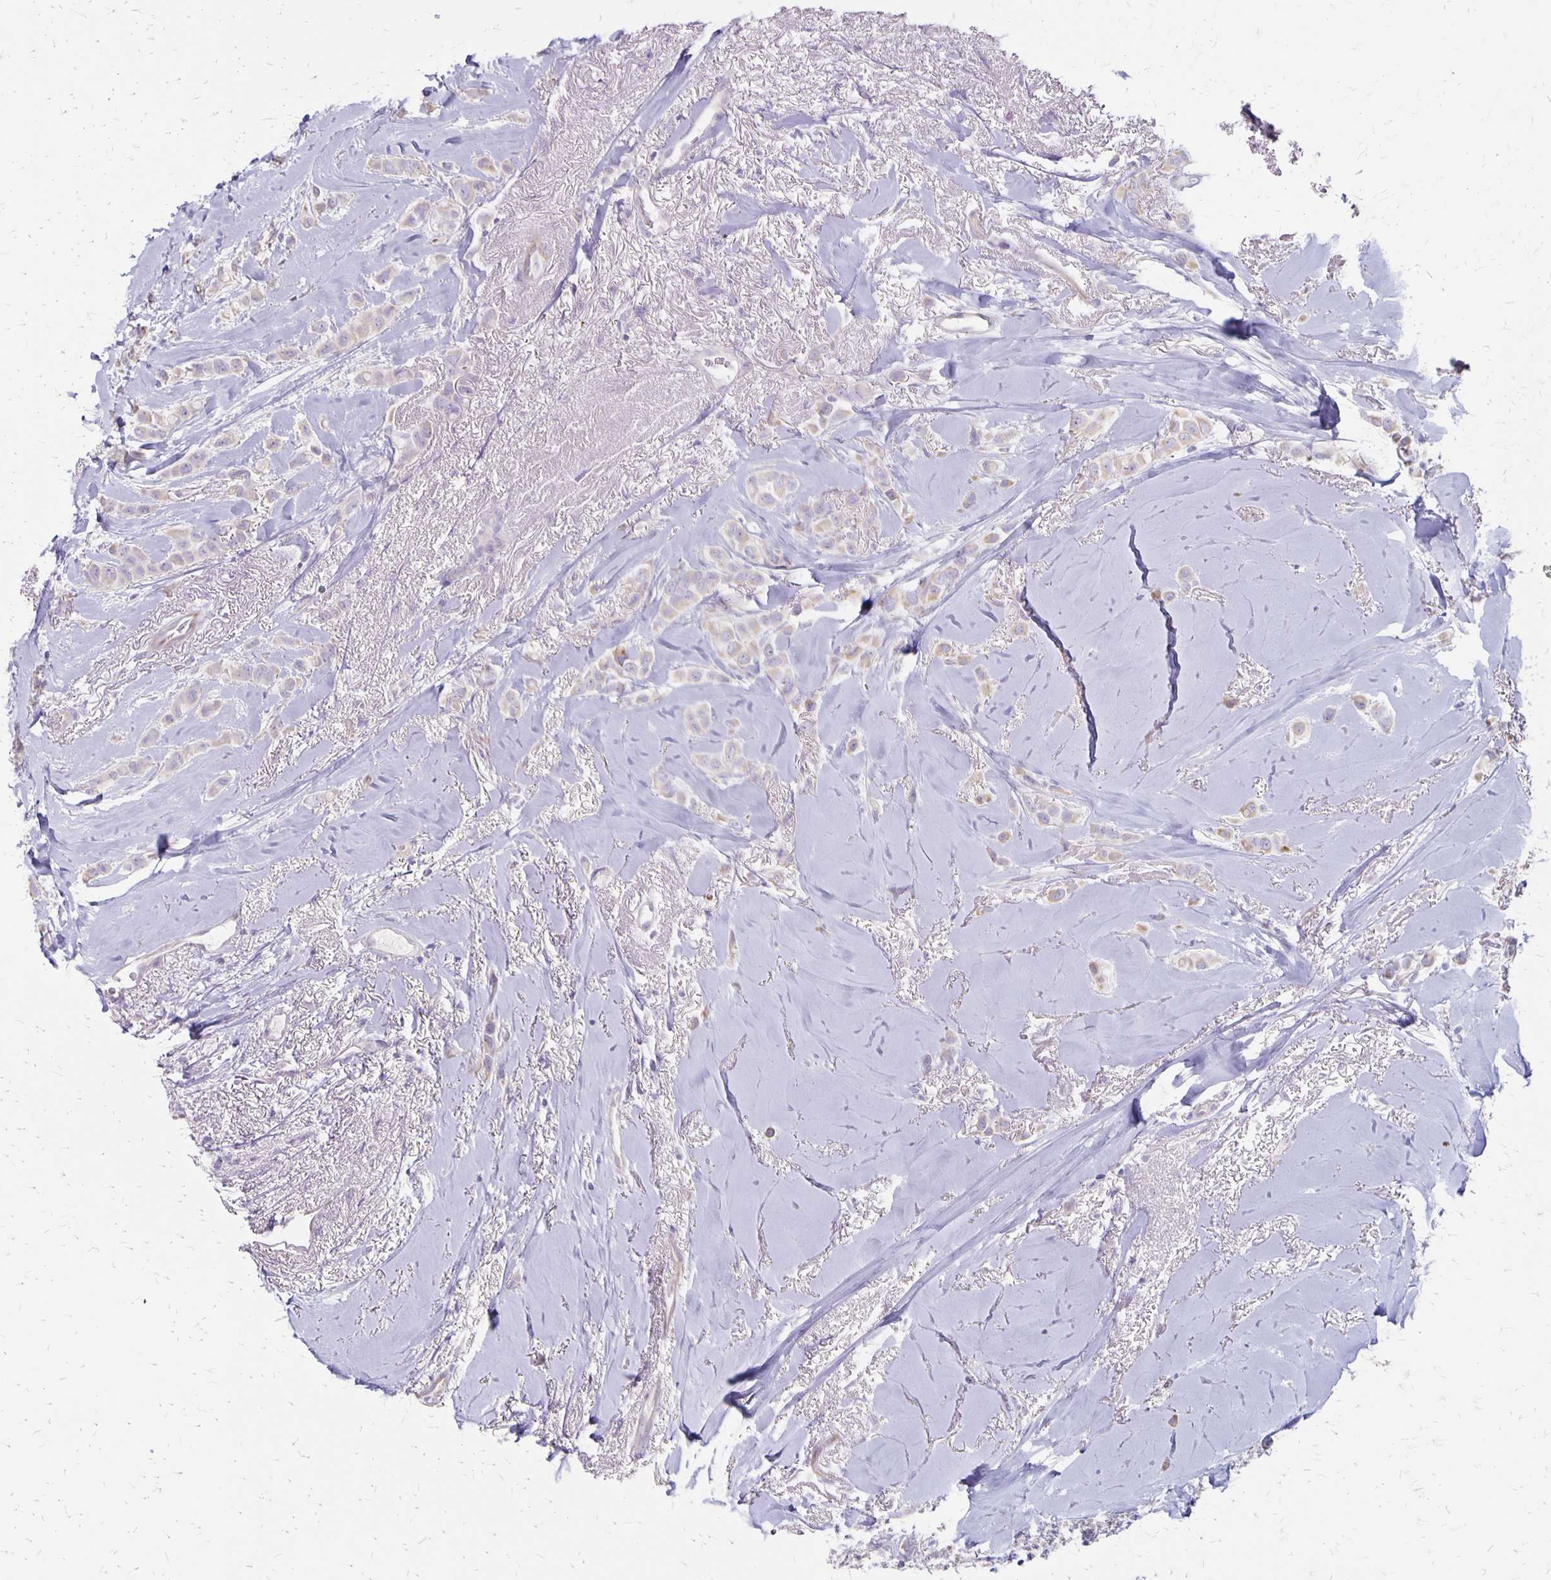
{"staining": {"intensity": "negative", "quantity": "none", "location": "none"}, "tissue": "breast cancer", "cell_type": "Tumor cells", "image_type": "cancer", "snomed": [{"axis": "morphology", "description": "Lobular carcinoma"}, {"axis": "topography", "description": "Breast"}], "caption": "Protein analysis of lobular carcinoma (breast) reveals no significant positivity in tumor cells.", "gene": "HOMER1", "patient": {"sex": "female", "age": 66}}